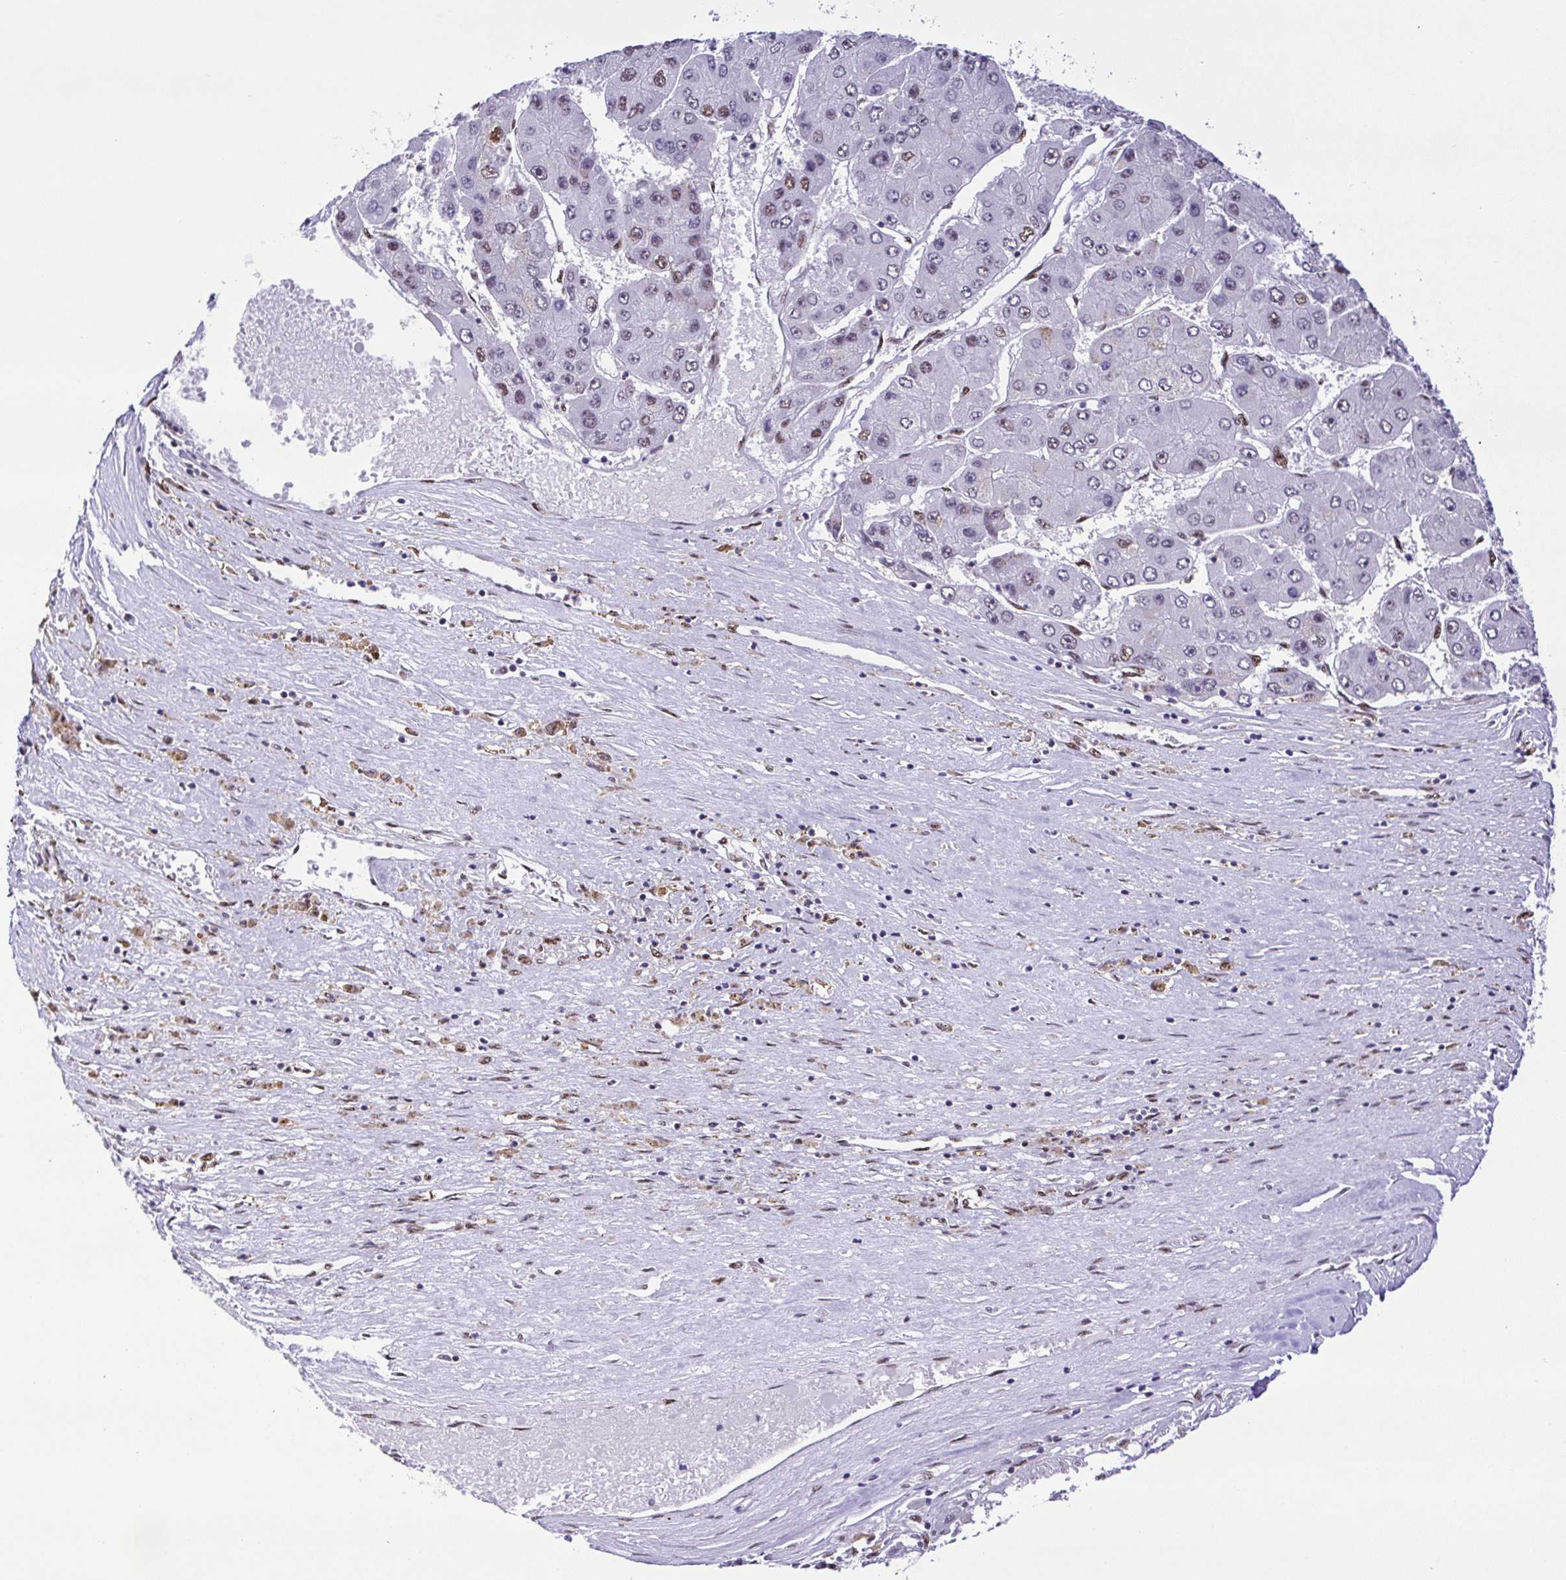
{"staining": {"intensity": "moderate", "quantity": "<25%", "location": "nuclear"}, "tissue": "liver cancer", "cell_type": "Tumor cells", "image_type": "cancer", "snomed": [{"axis": "morphology", "description": "Carcinoma, Hepatocellular, NOS"}, {"axis": "topography", "description": "Liver"}], "caption": "Immunohistochemistry (IHC) of human liver cancer (hepatocellular carcinoma) exhibits low levels of moderate nuclear staining in about <25% of tumor cells. Ihc stains the protein of interest in brown and the nuclei are stained blue.", "gene": "TRIM28", "patient": {"sex": "female", "age": 61}}